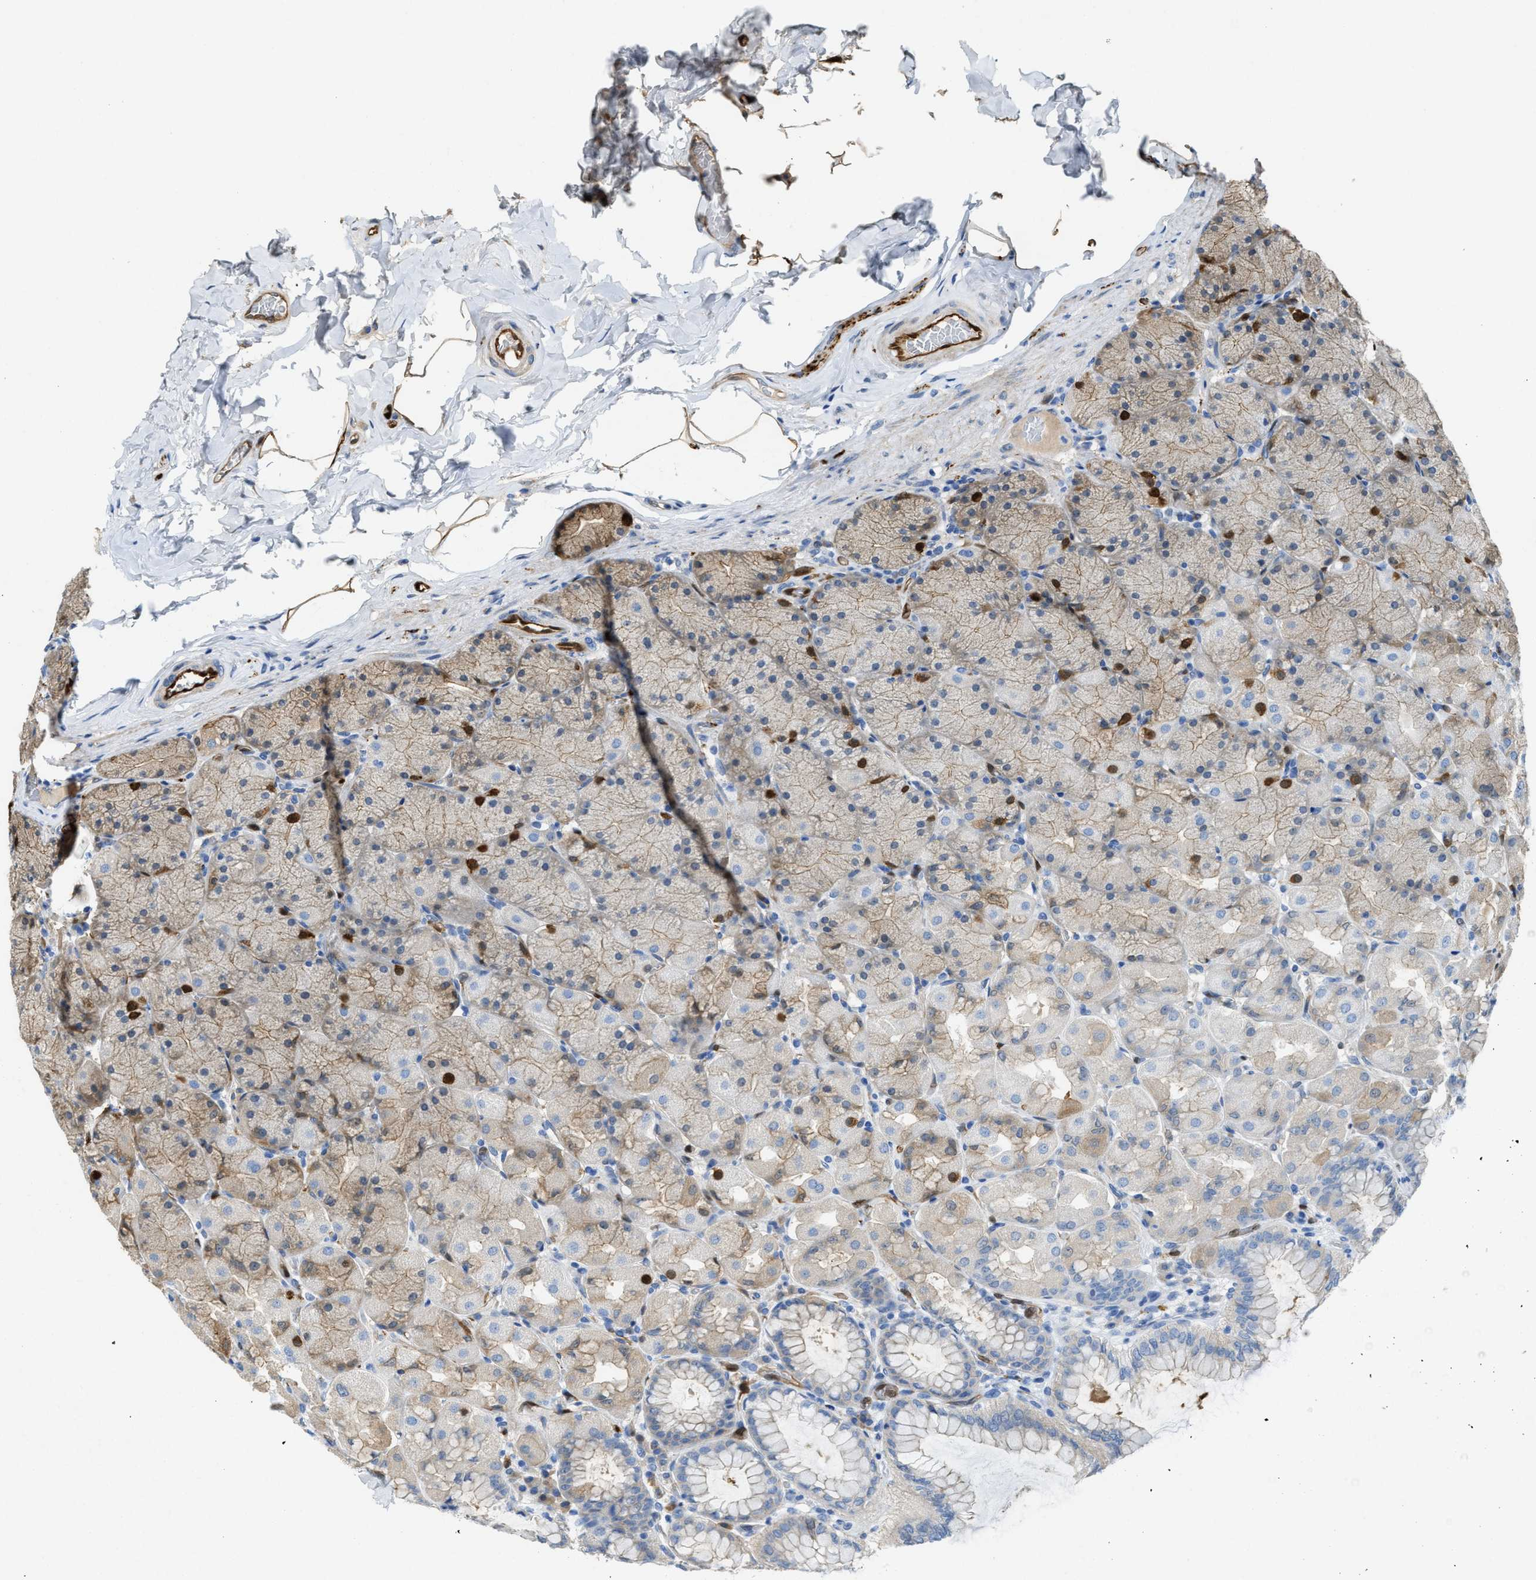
{"staining": {"intensity": "moderate", "quantity": "<25%", "location": "cytoplasmic/membranous,nuclear"}, "tissue": "stomach", "cell_type": "Glandular cells", "image_type": "normal", "snomed": [{"axis": "morphology", "description": "Normal tissue, NOS"}, {"axis": "topography", "description": "Stomach, upper"}], "caption": "An image showing moderate cytoplasmic/membranous,nuclear expression in approximately <25% of glandular cells in normal stomach, as visualized by brown immunohistochemical staining.", "gene": "ASS1", "patient": {"sex": "female", "age": 56}}